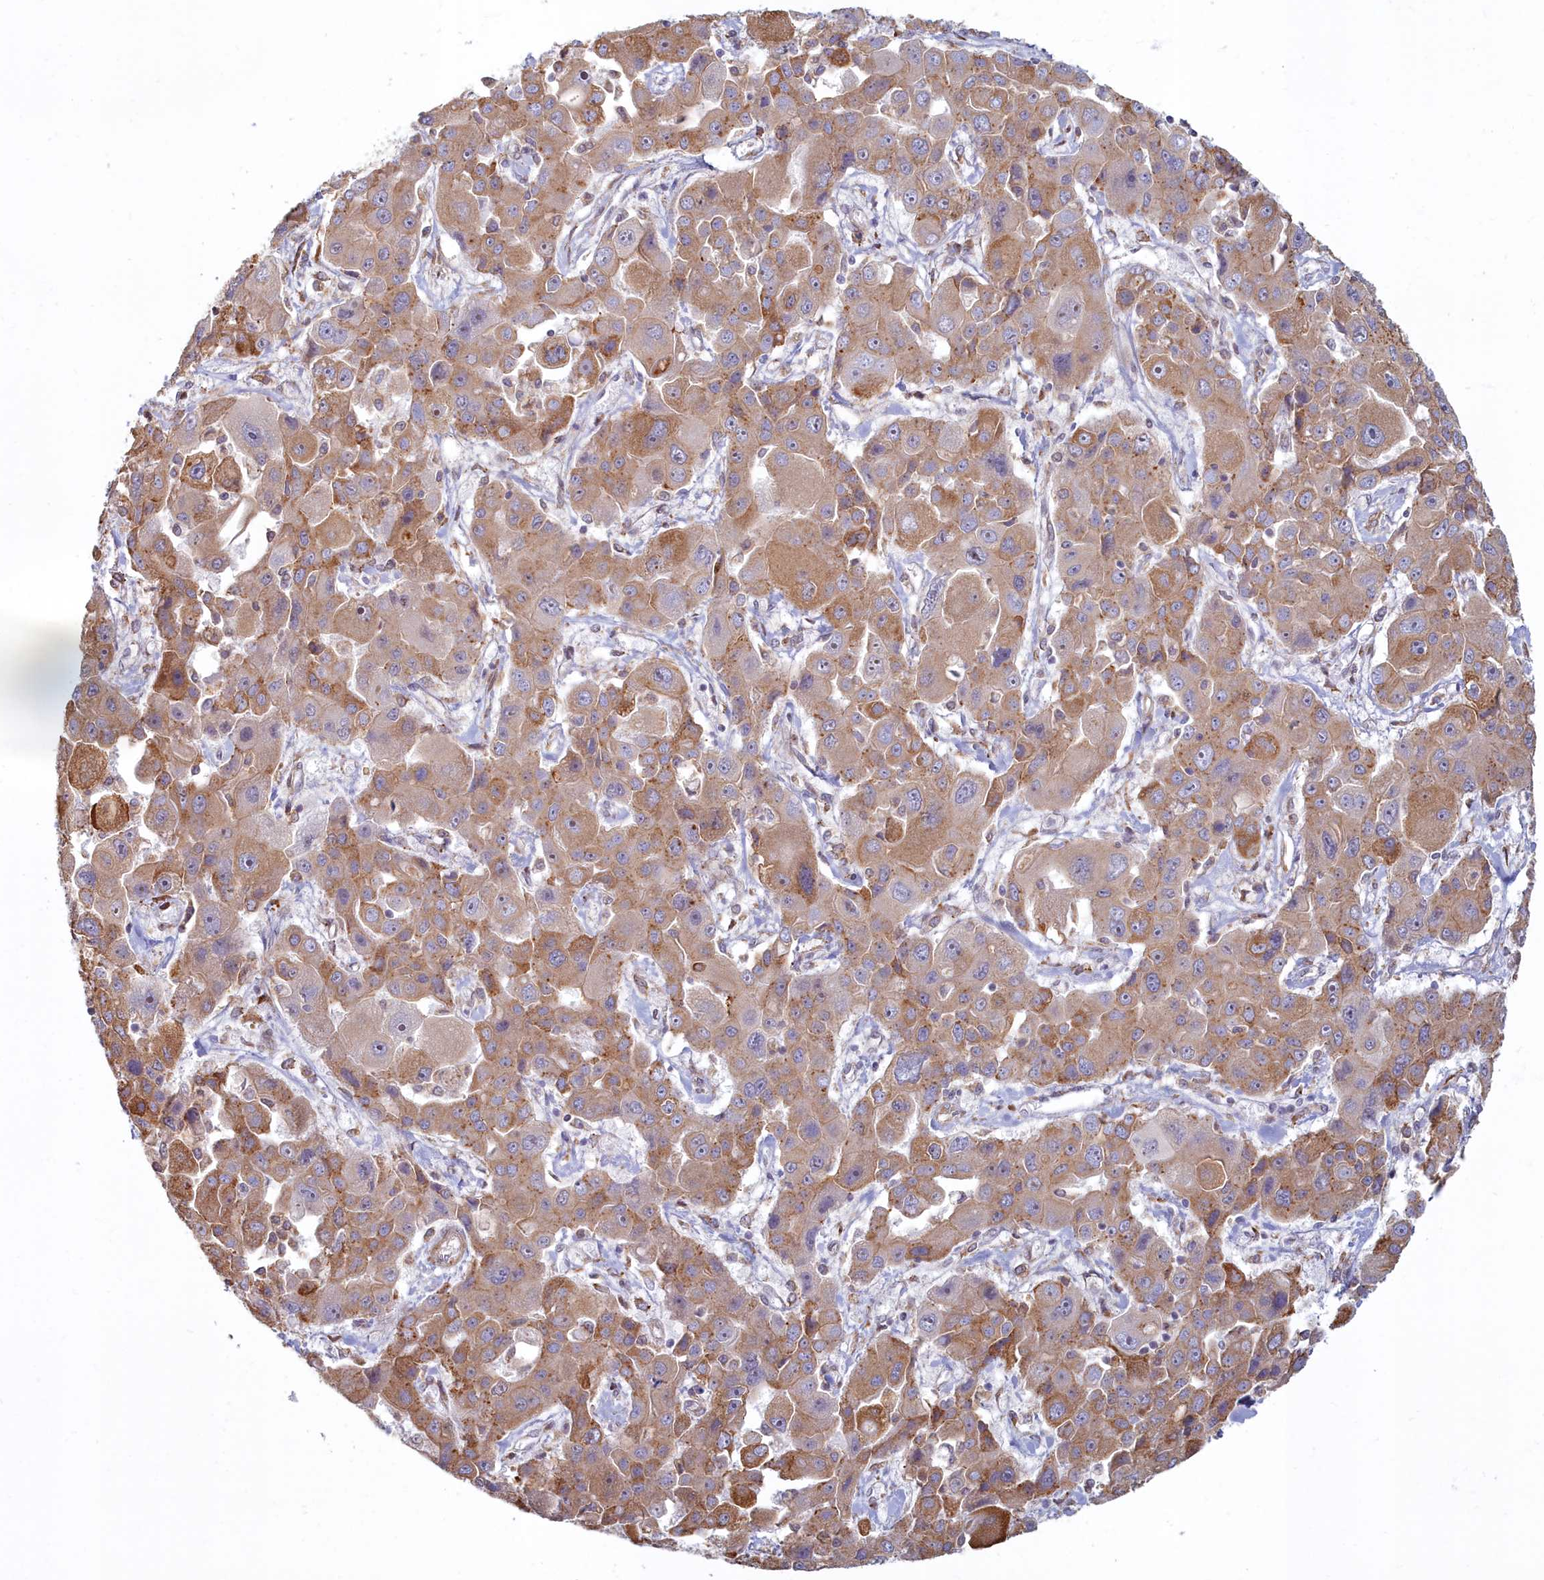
{"staining": {"intensity": "moderate", "quantity": ">75%", "location": "cytoplasmic/membranous"}, "tissue": "liver cancer", "cell_type": "Tumor cells", "image_type": "cancer", "snomed": [{"axis": "morphology", "description": "Cholangiocarcinoma"}, {"axis": "topography", "description": "Liver"}], "caption": "IHC micrograph of neoplastic tissue: liver cancer stained using immunohistochemistry displays medium levels of moderate protein expression localized specifically in the cytoplasmic/membranous of tumor cells, appearing as a cytoplasmic/membranous brown color.", "gene": "MAK16", "patient": {"sex": "male", "age": 67}}